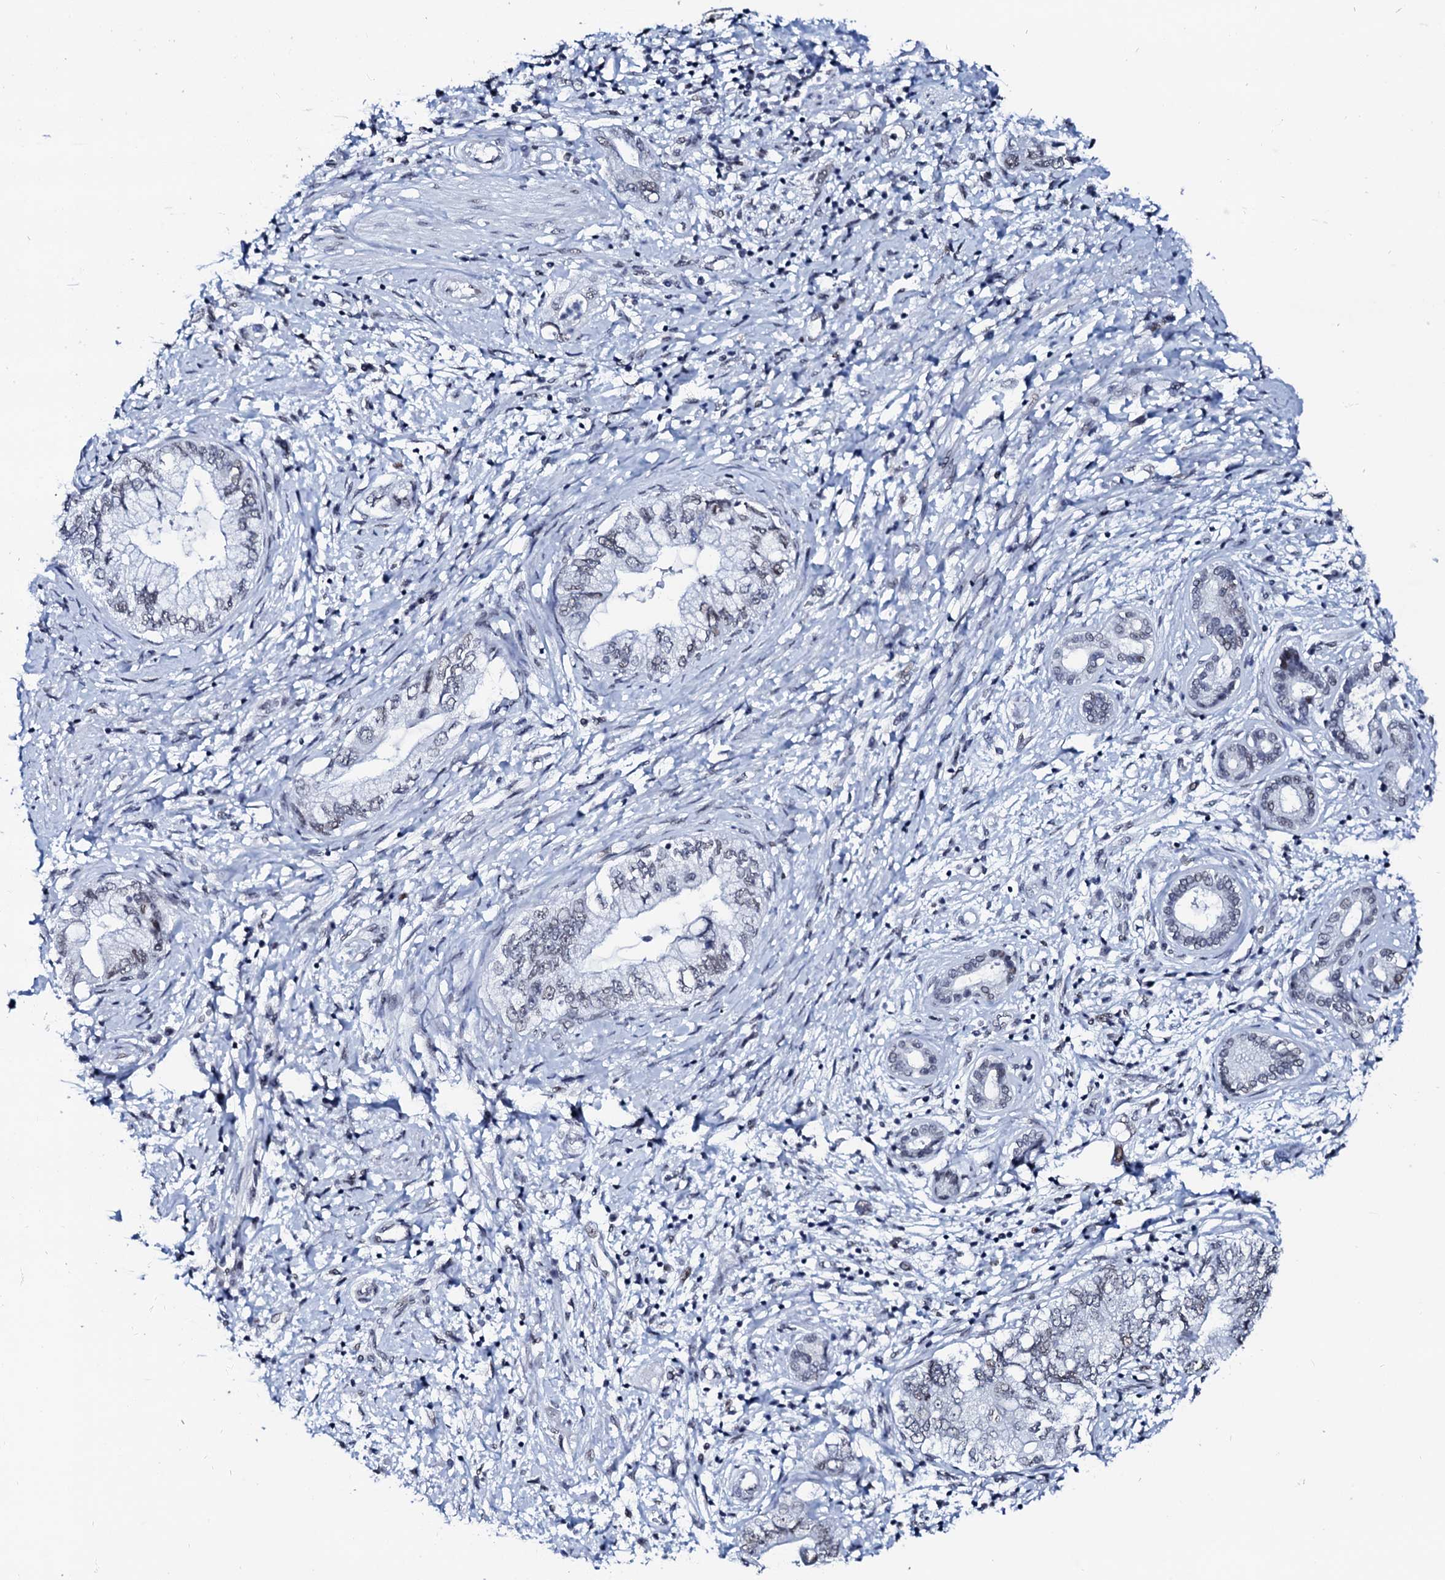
{"staining": {"intensity": "negative", "quantity": "none", "location": "none"}, "tissue": "pancreatic cancer", "cell_type": "Tumor cells", "image_type": "cancer", "snomed": [{"axis": "morphology", "description": "Adenocarcinoma, NOS"}, {"axis": "topography", "description": "Pancreas"}], "caption": "Tumor cells show no significant protein staining in pancreatic cancer.", "gene": "SPATA19", "patient": {"sex": "female", "age": 73}}